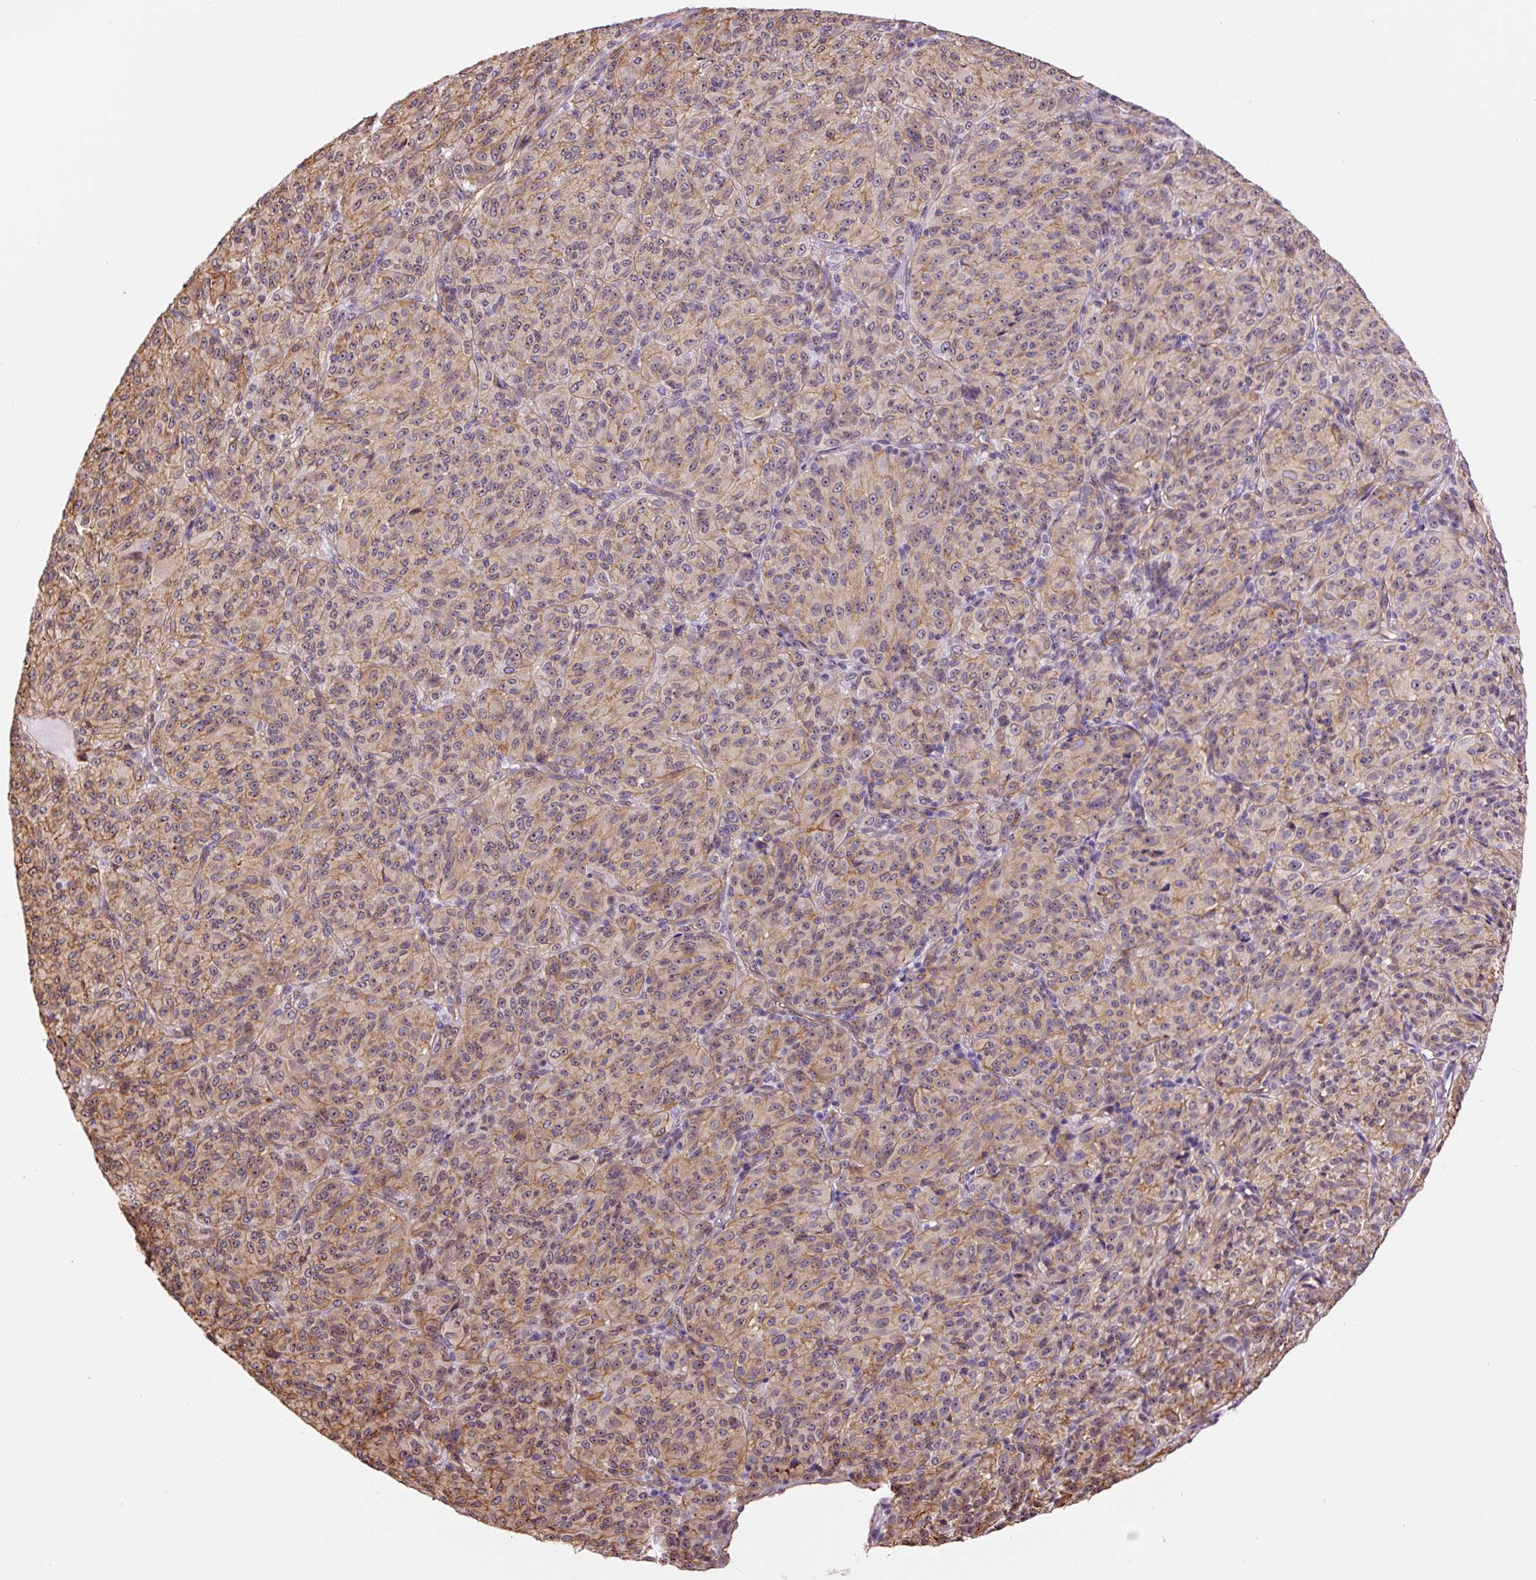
{"staining": {"intensity": "weak", "quantity": "<25%", "location": "nuclear"}, "tissue": "melanoma", "cell_type": "Tumor cells", "image_type": "cancer", "snomed": [{"axis": "morphology", "description": "Malignant melanoma, Metastatic site"}, {"axis": "topography", "description": "Brain"}], "caption": "A micrograph of human malignant melanoma (metastatic site) is negative for staining in tumor cells. (Stains: DAB (3,3'-diaminobenzidine) immunohistochemistry (IHC) with hematoxylin counter stain, Microscopy: brightfield microscopy at high magnification).", "gene": "MYO5C", "patient": {"sex": "female", "age": 56}}